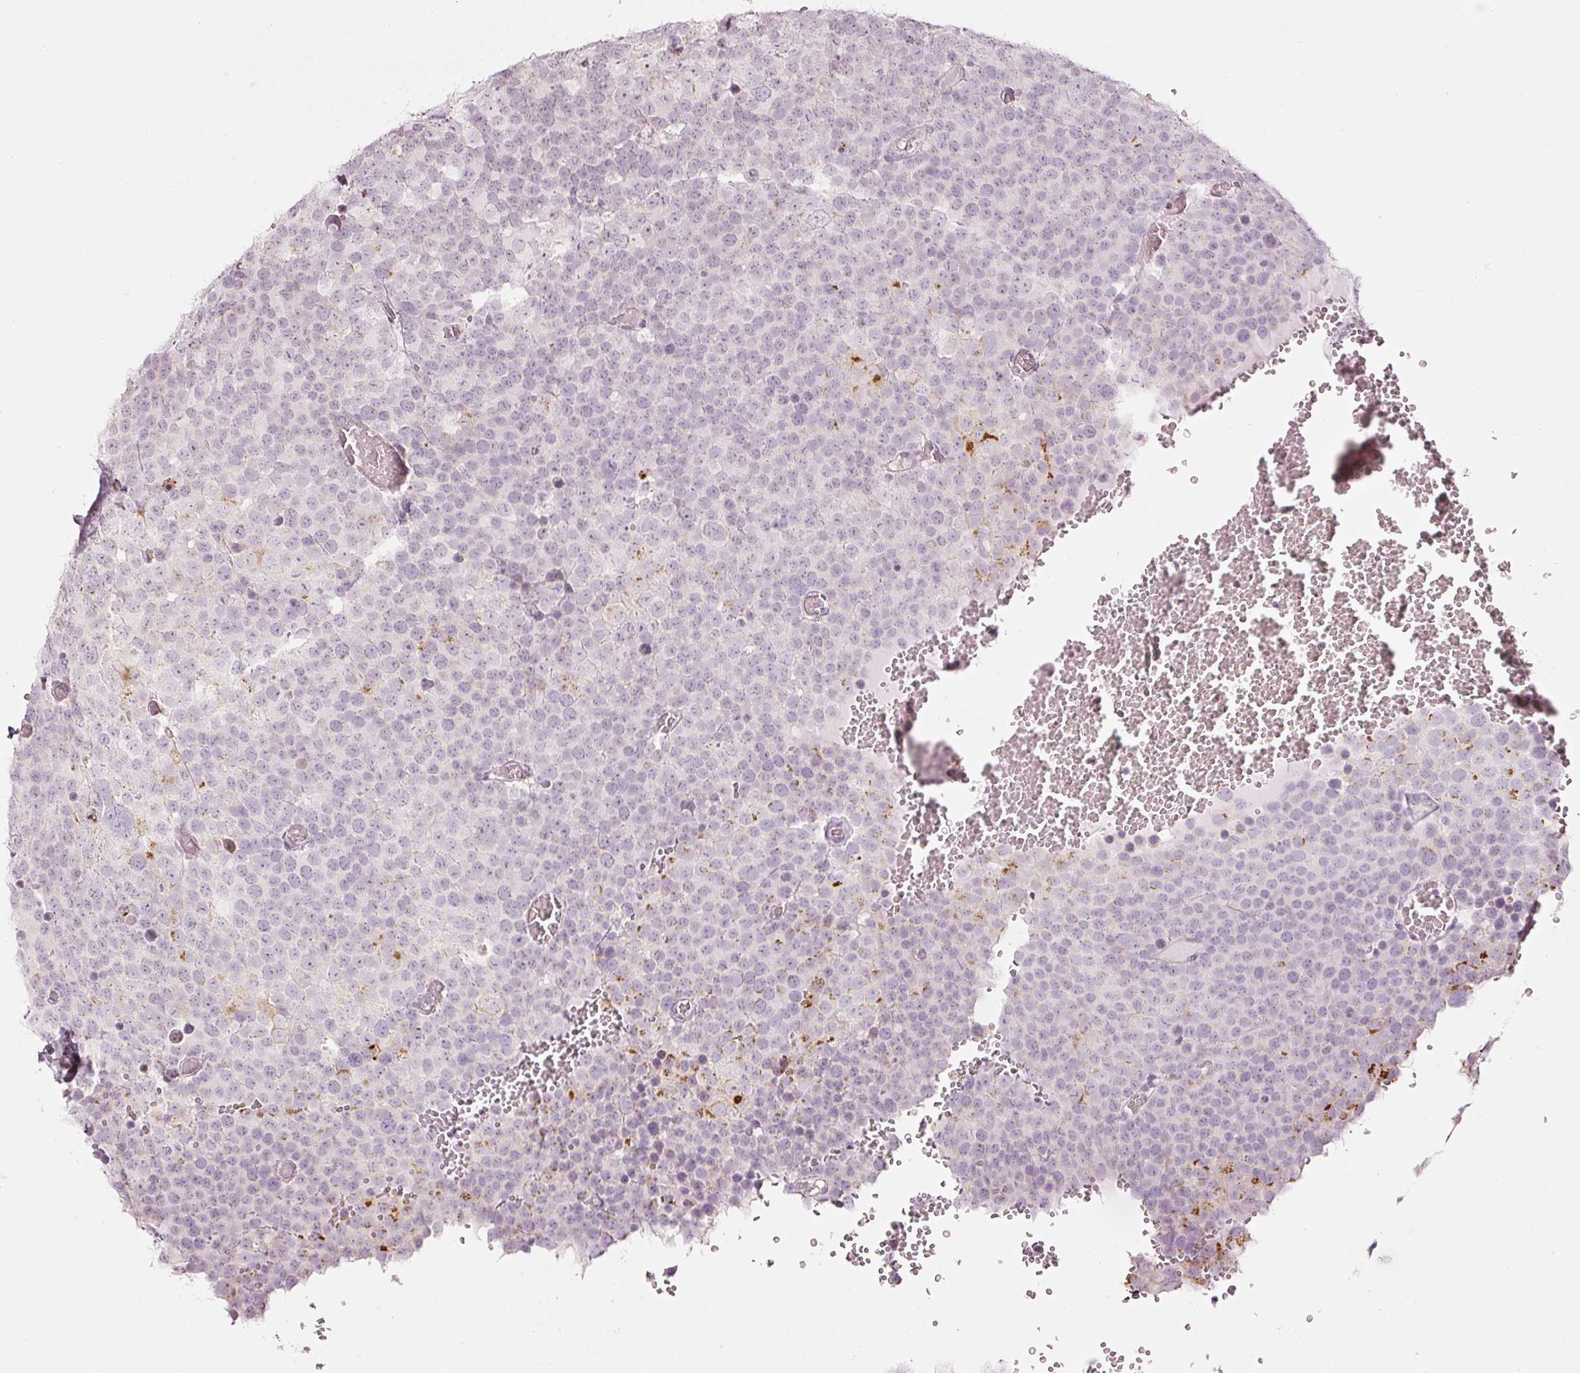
{"staining": {"intensity": "moderate", "quantity": "<25%", "location": "cytoplasmic/membranous"}, "tissue": "testis cancer", "cell_type": "Tumor cells", "image_type": "cancer", "snomed": [{"axis": "morphology", "description": "Seminoma, NOS"}, {"axis": "topography", "description": "Testis"}], "caption": "Immunohistochemistry image of neoplastic tissue: human testis cancer (seminoma) stained using IHC displays low levels of moderate protein expression localized specifically in the cytoplasmic/membranous of tumor cells, appearing as a cytoplasmic/membranous brown color.", "gene": "SDF4", "patient": {"sex": "male", "age": 71}}